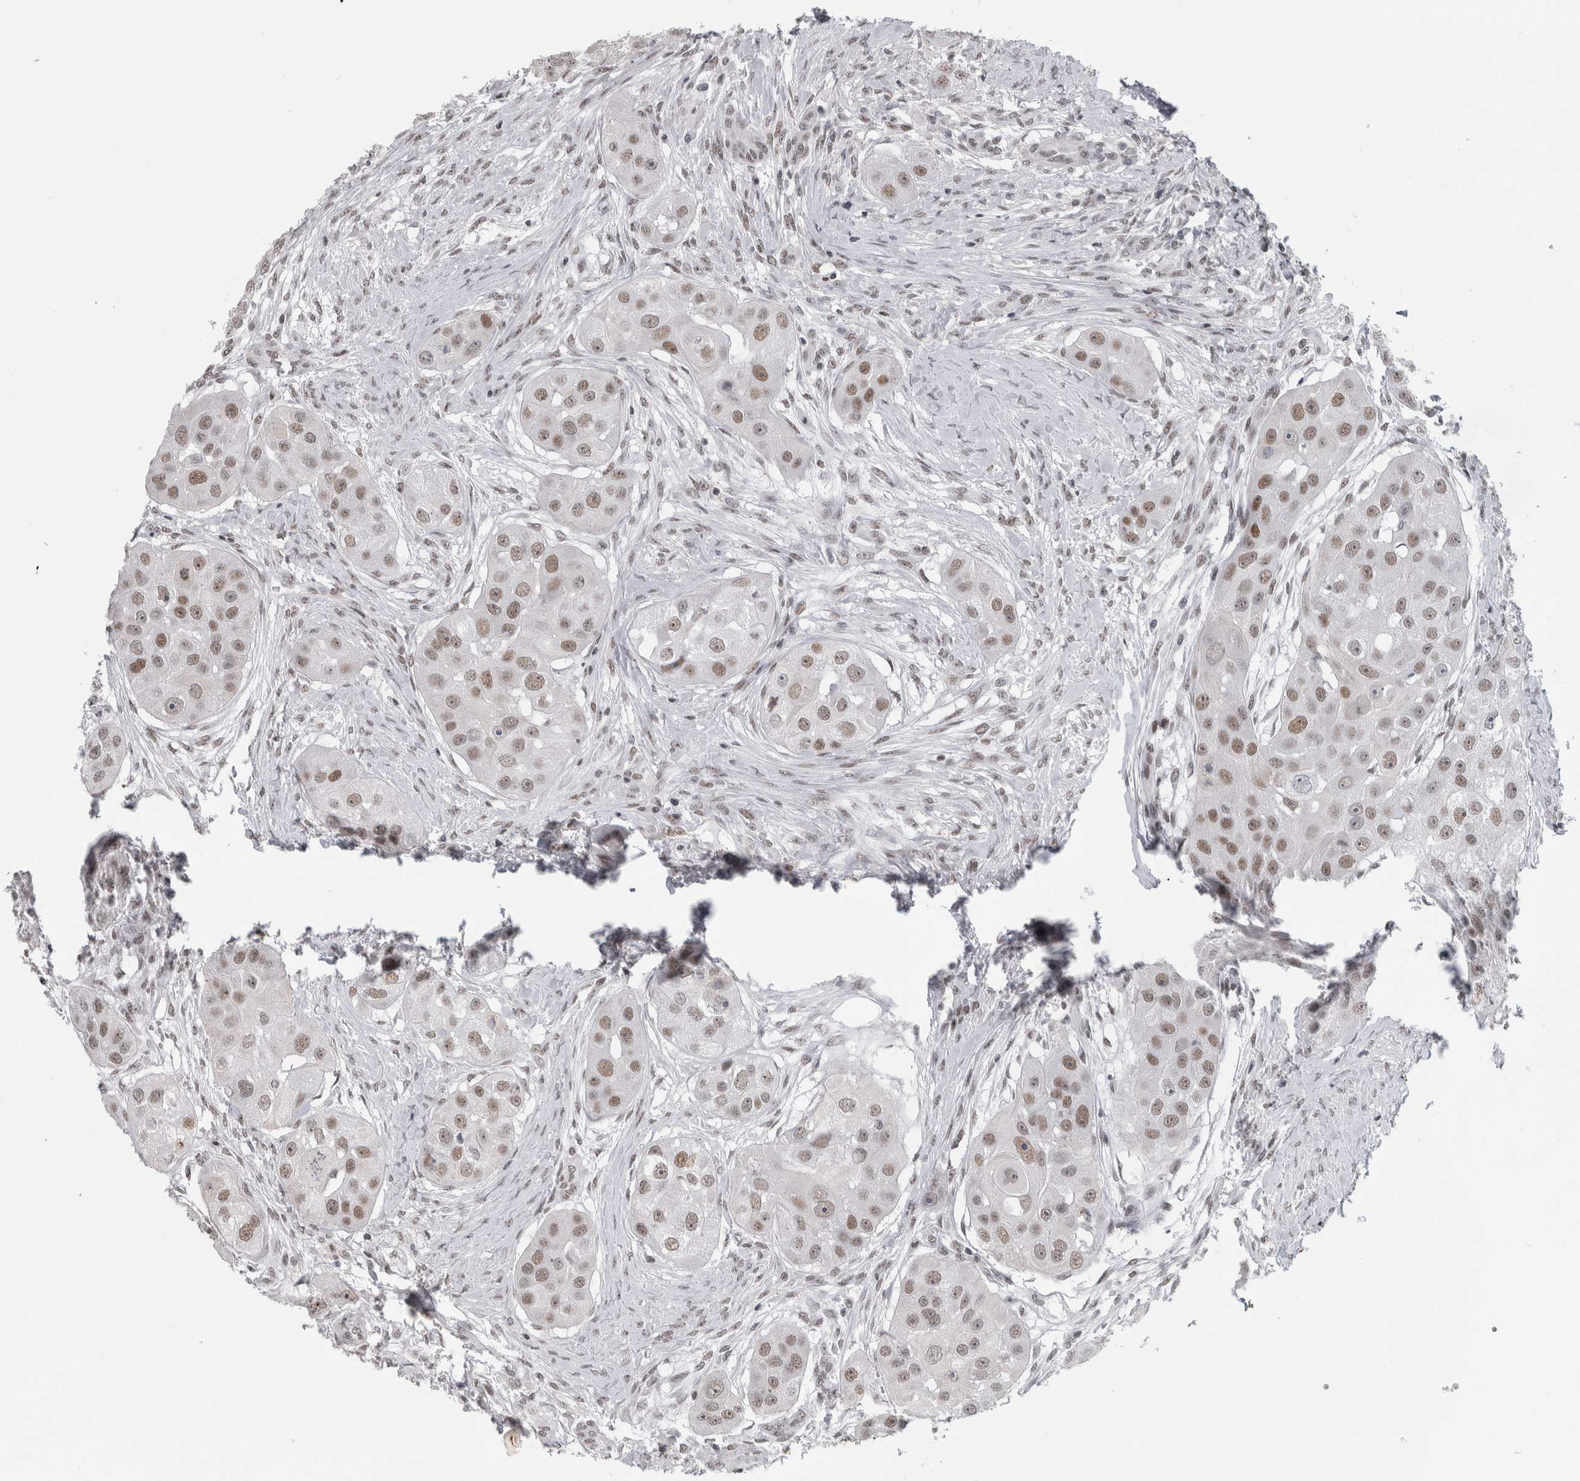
{"staining": {"intensity": "moderate", "quantity": ">75%", "location": "nuclear"}, "tissue": "head and neck cancer", "cell_type": "Tumor cells", "image_type": "cancer", "snomed": [{"axis": "morphology", "description": "Normal tissue, NOS"}, {"axis": "morphology", "description": "Squamous cell carcinoma, NOS"}, {"axis": "topography", "description": "Skeletal muscle"}, {"axis": "topography", "description": "Head-Neck"}], "caption": "Human squamous cell carcinoma (head and neck) stained for a protein (brown) shows moderate nuclear positive expression in approximately >75% of tumor cells.", "gene": "ARID4B", "patient": {"sex": "male", "age": 51}}